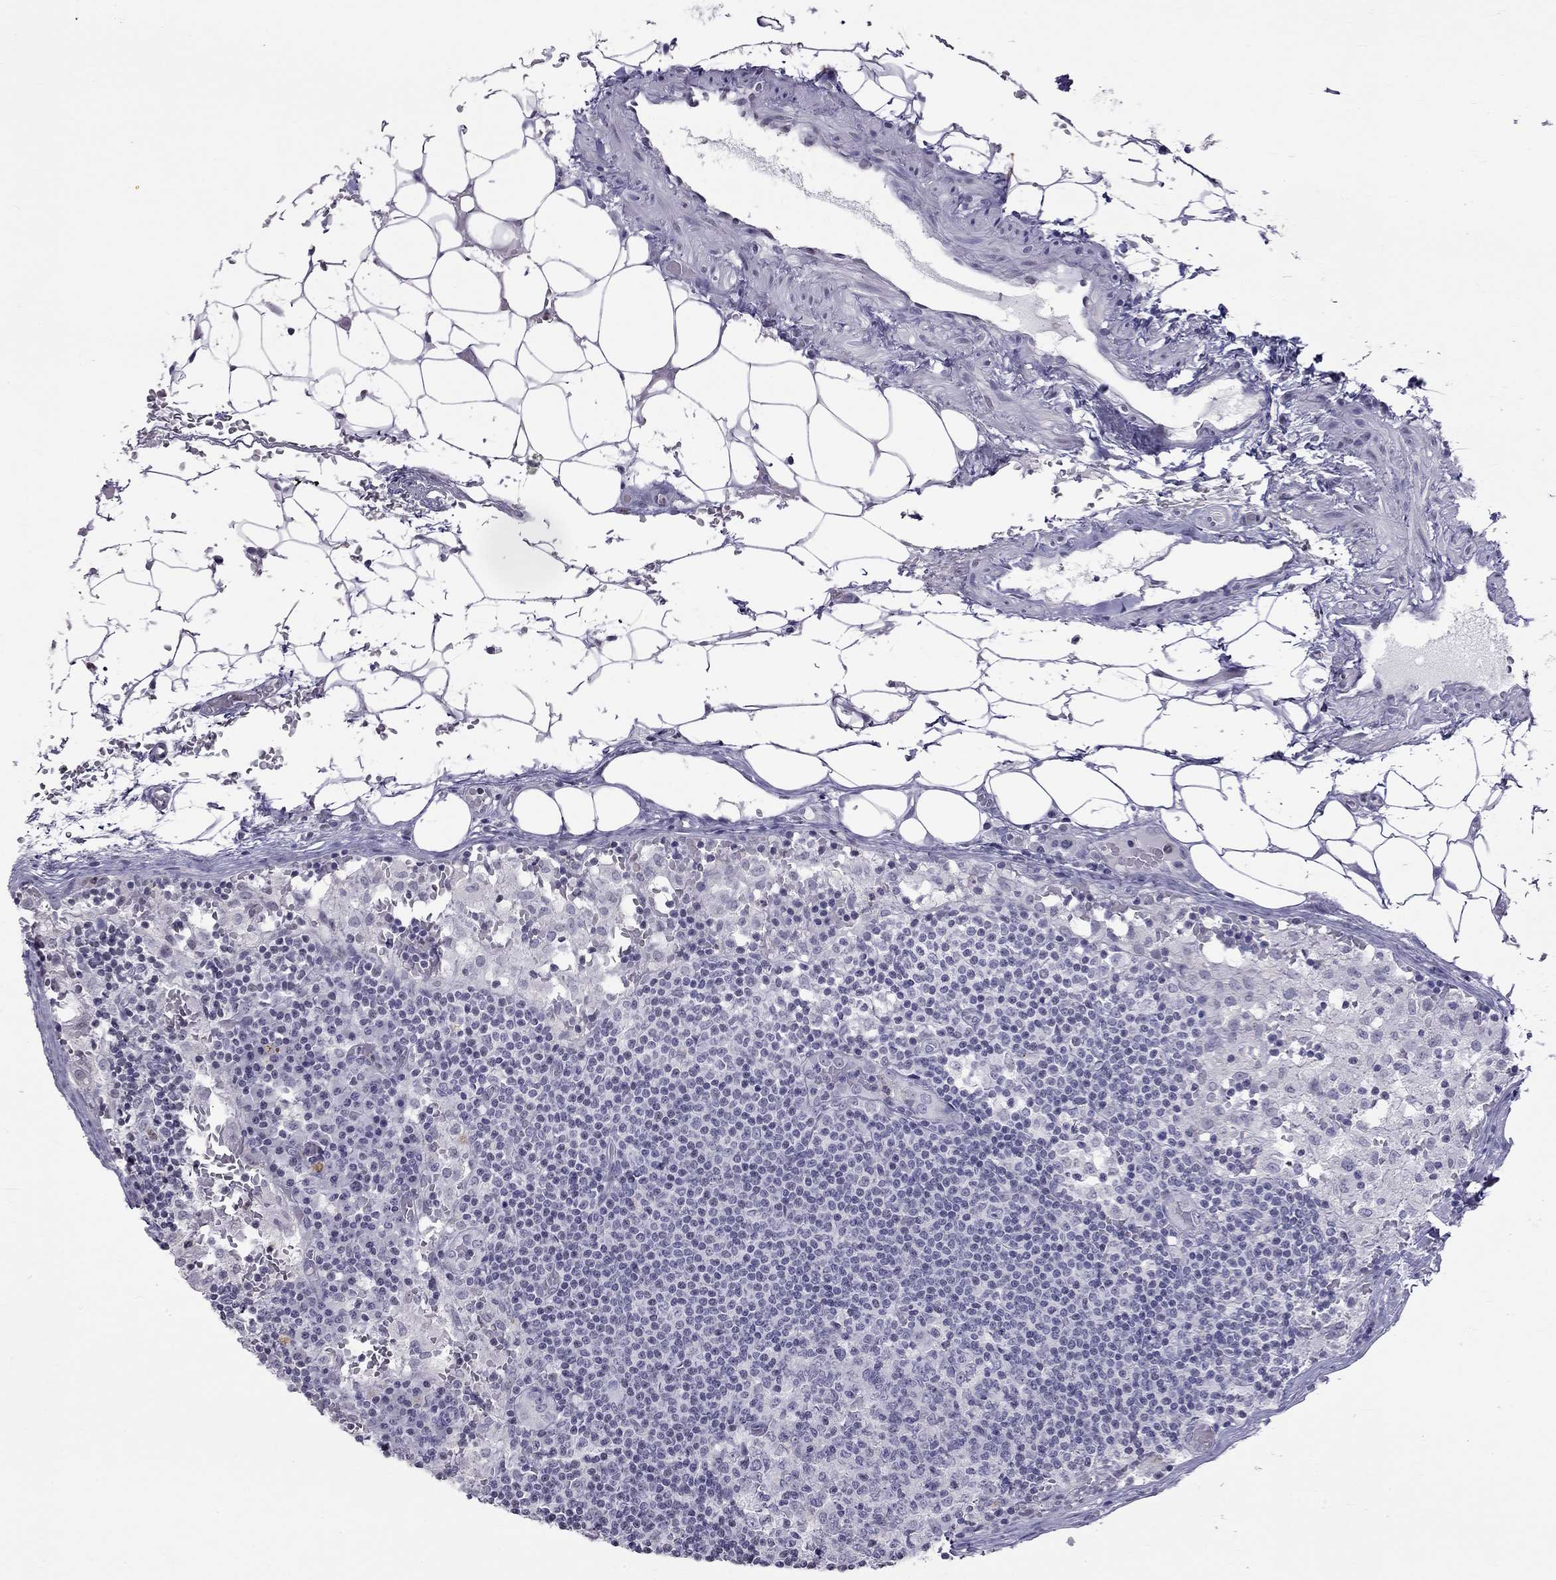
{"staining": {"intensity": "negative", "quantity": "none", "location": "none"}, "tissue": "lymph node", "cell_type": "Germinal center cells", "image_type": "normal", "snomed": [{"axis": "morphology", "description": "Normal tissue, NOS"}, {"axis": "topography", "description": "Lymph node"}], "caption": "The image demonstrates no significant expression in germinal center cells of lymph node. Brightfield microscopy of immunohistochemistry stained with DAB (brown) and hematoxylin (blue), captured at high magnification.", "gene": "MUC15", "patient": {"sex": "male", "age": 62}}